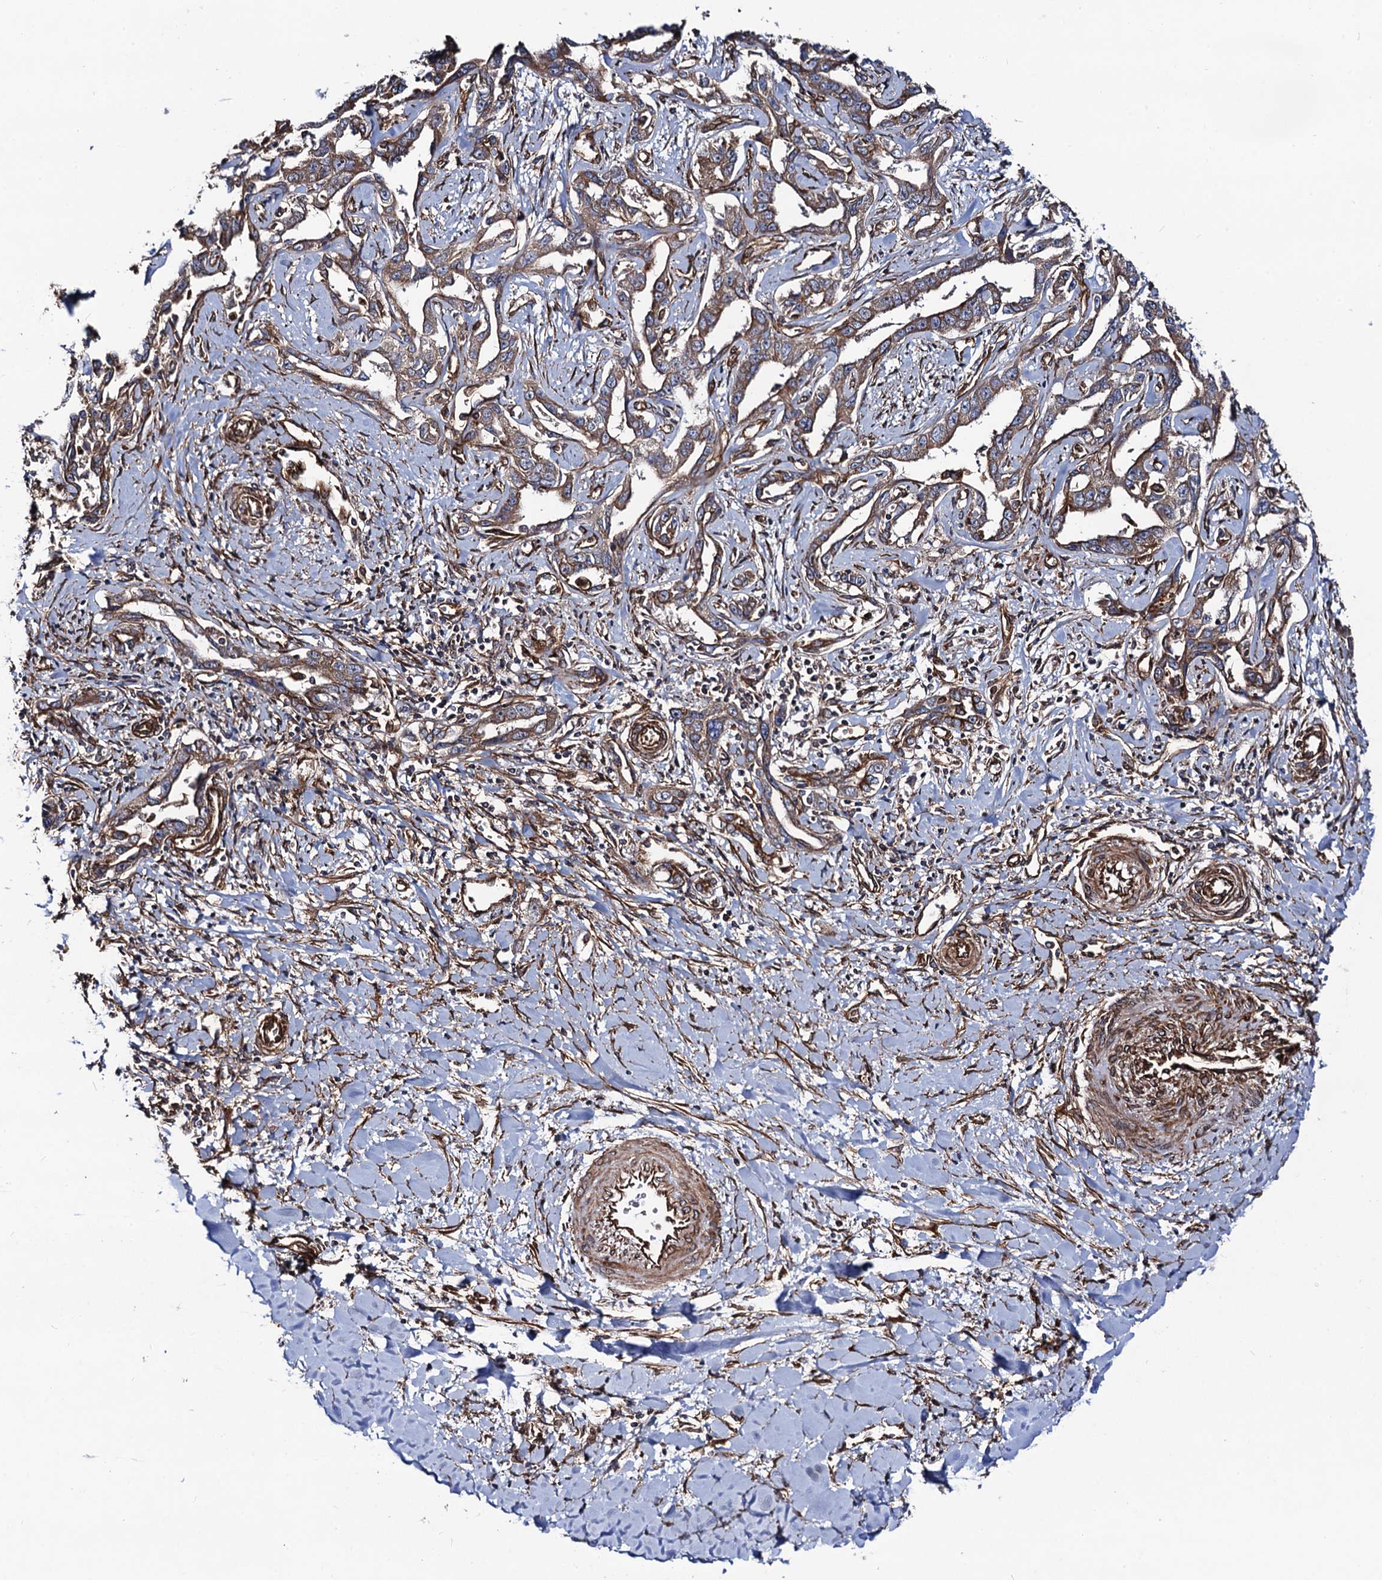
{"staining": {"intensity": "strong", "quantity": ">75%", "location": "cytoplasmic/membranous"}, "tissue": "liver cancer", "cell_type": "Tumor cells", "image_type": "cancer", "snomed": [{"axis": "morphology", "description": "Cholangiocarcinoma"}, {"axis": "topography", "description": "Liver"}], "caption": "Immunohistochemistry of liver cholangiocarcinoma shows high levels of strong cytoplasmic/membranous positivity in approximately >75% of tumor cells.", "gene": "CIP2A", "patient": {"sex": "male", "age": 59}}